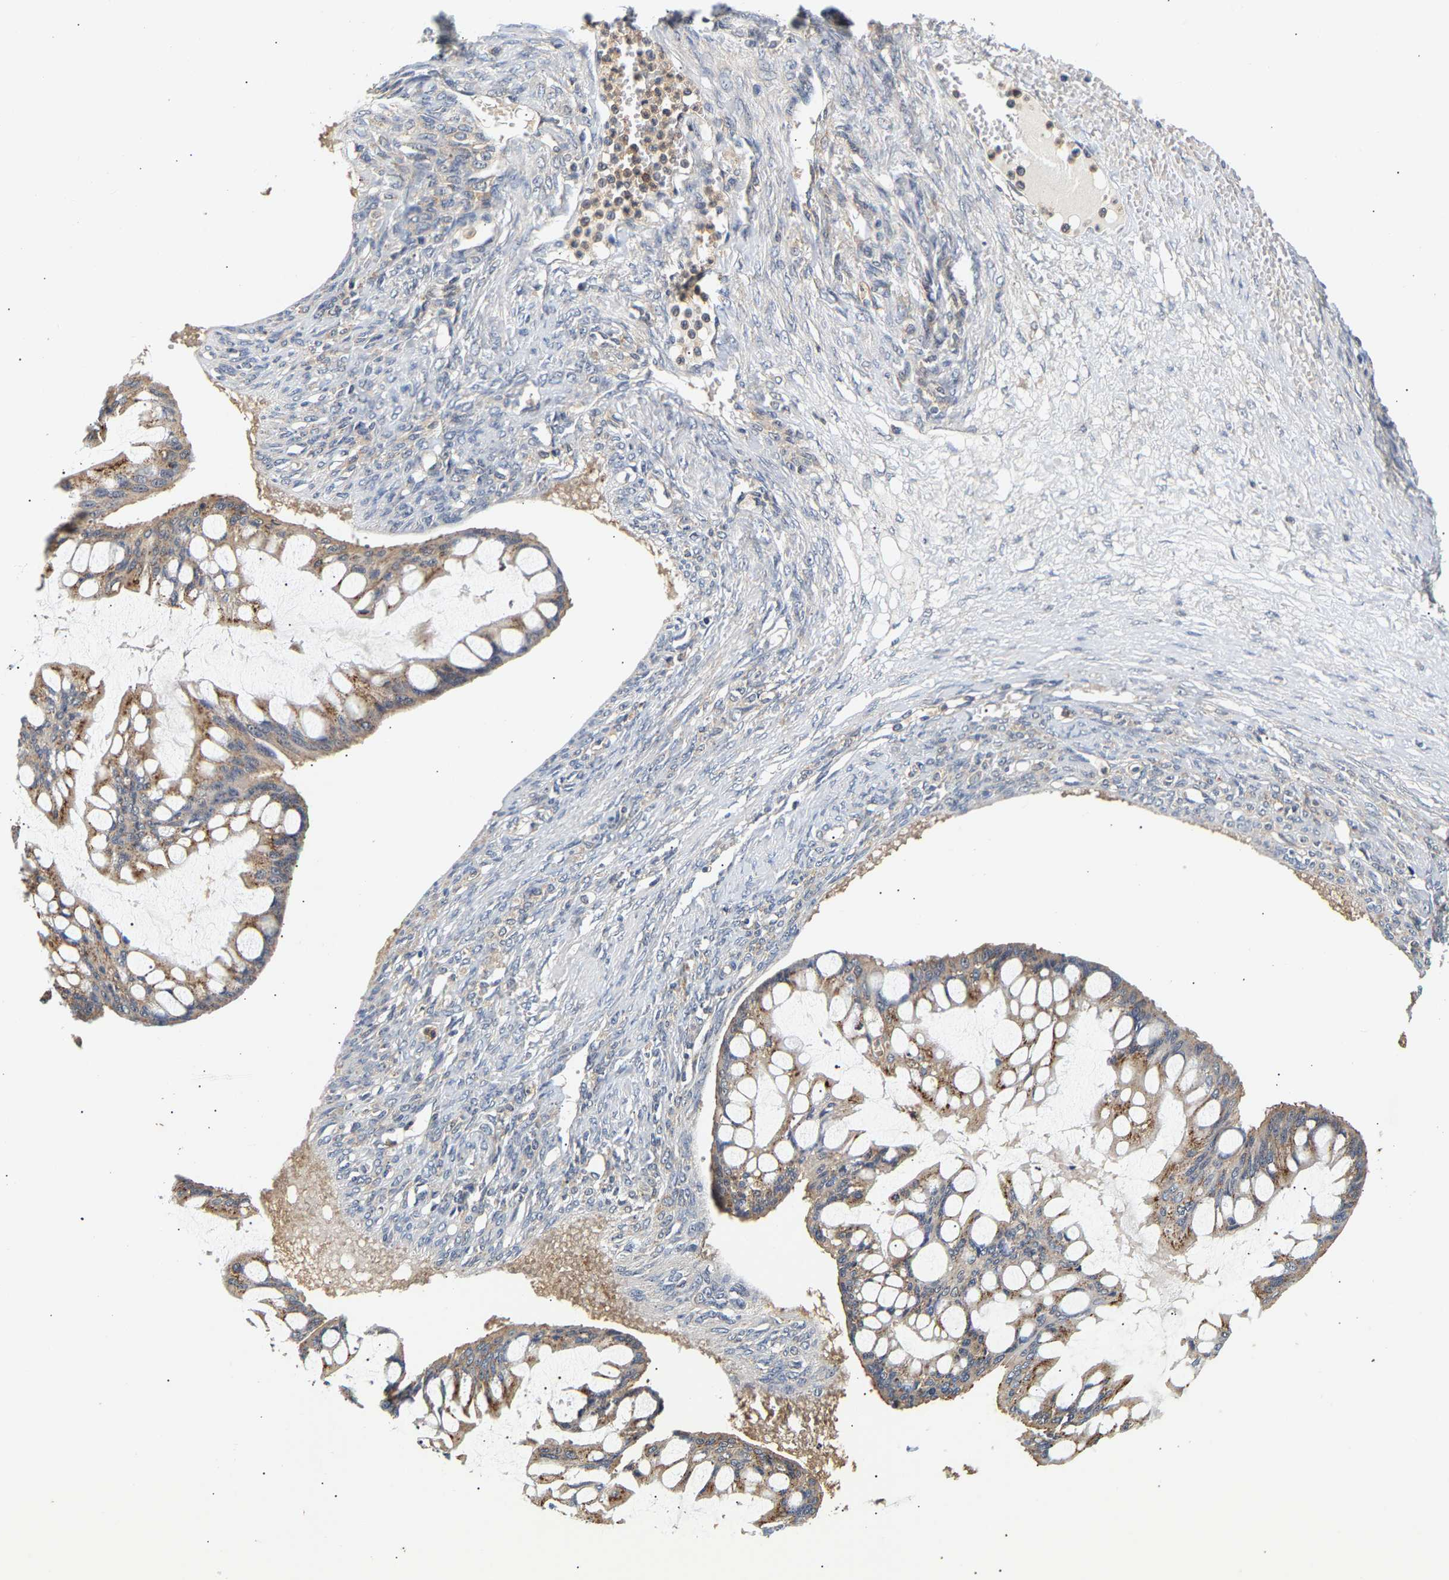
{"staining": {"intensity": "moderate", "quantity": ">75%", "location": "cytoplasmic/membranous"}, "tissue": "ovarian cancer", "cell_type": "Tumor cells", "image_type": "cancer", "snomed": [{"axis": "morphology", "description": "Cystadenocarcinoma, mucinous, NOS"}, {"axis": "topography", "description": "Ovary"}], "caption": "Tumor cells demonstrate medium levels of moderate cytoplasmic/membranous positivity in approximately >75% of cells in mucinous cystadenocarcinoma (ovarian).", "gene": "PPID", "patient": {"sex": "female", "age": 73}}